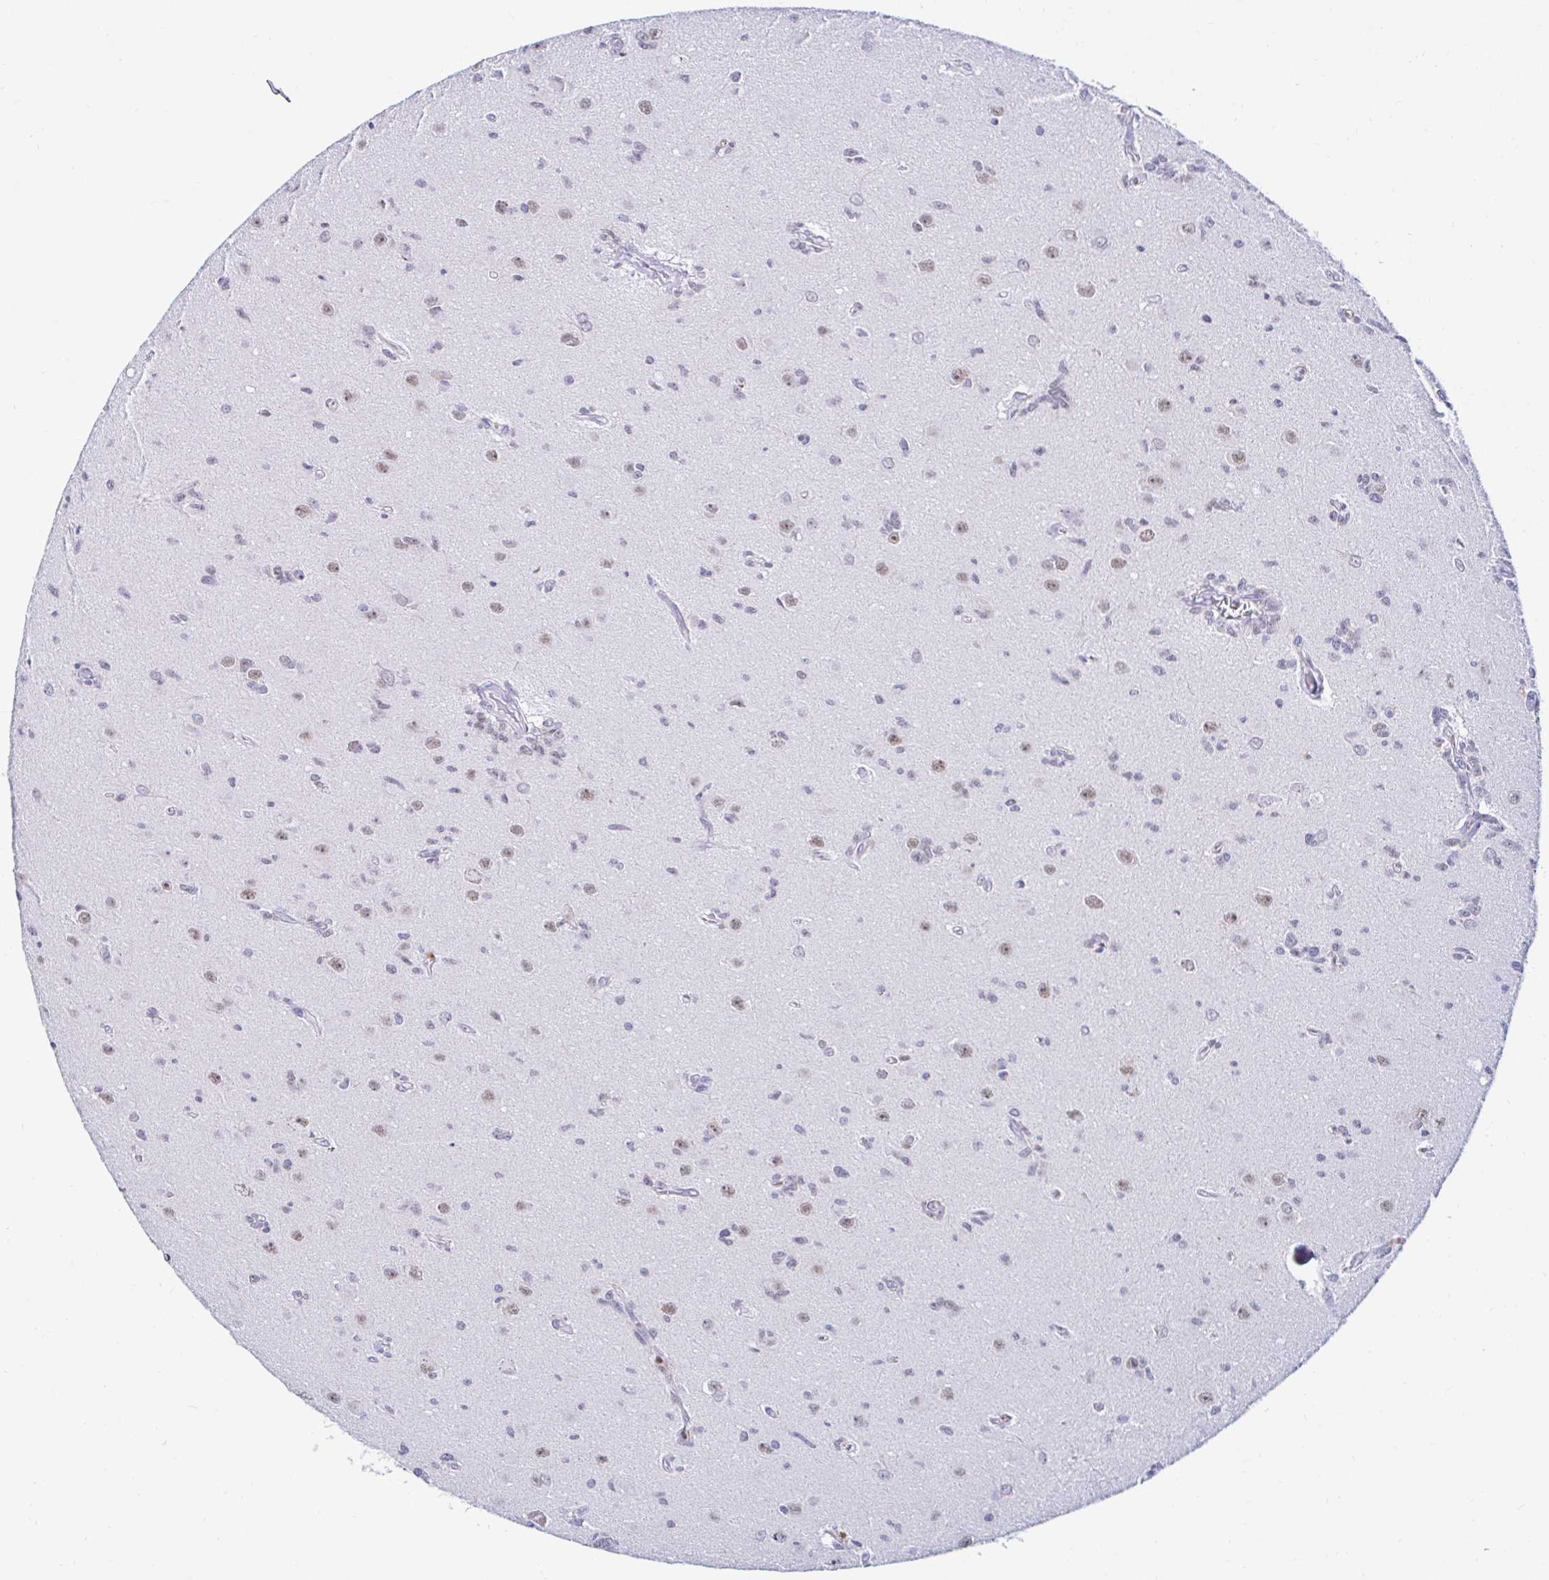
{"staining": {"intensity": "negative", "quantity": "none", "location": "none"}, "tissue": "glioma", "cell_type": "Tumor cells", "image_type": "cancer", "snomed": [{"axis": "morphology", "description": "Glioma, malignant, High grade"}, {"axis": "topography", "description": "Brain"}], "caption": "This is a histopathology image of immunohistochemistry staining of high-grade glioma (malignant), which shows no positivity in tumor cells. (DAB (3,3'-diaminobenzidine) IHC visualized using brightfield microscopy, high magnification).", "gene": "CYBB", "patient": {"sex": "male", "age": 67}}